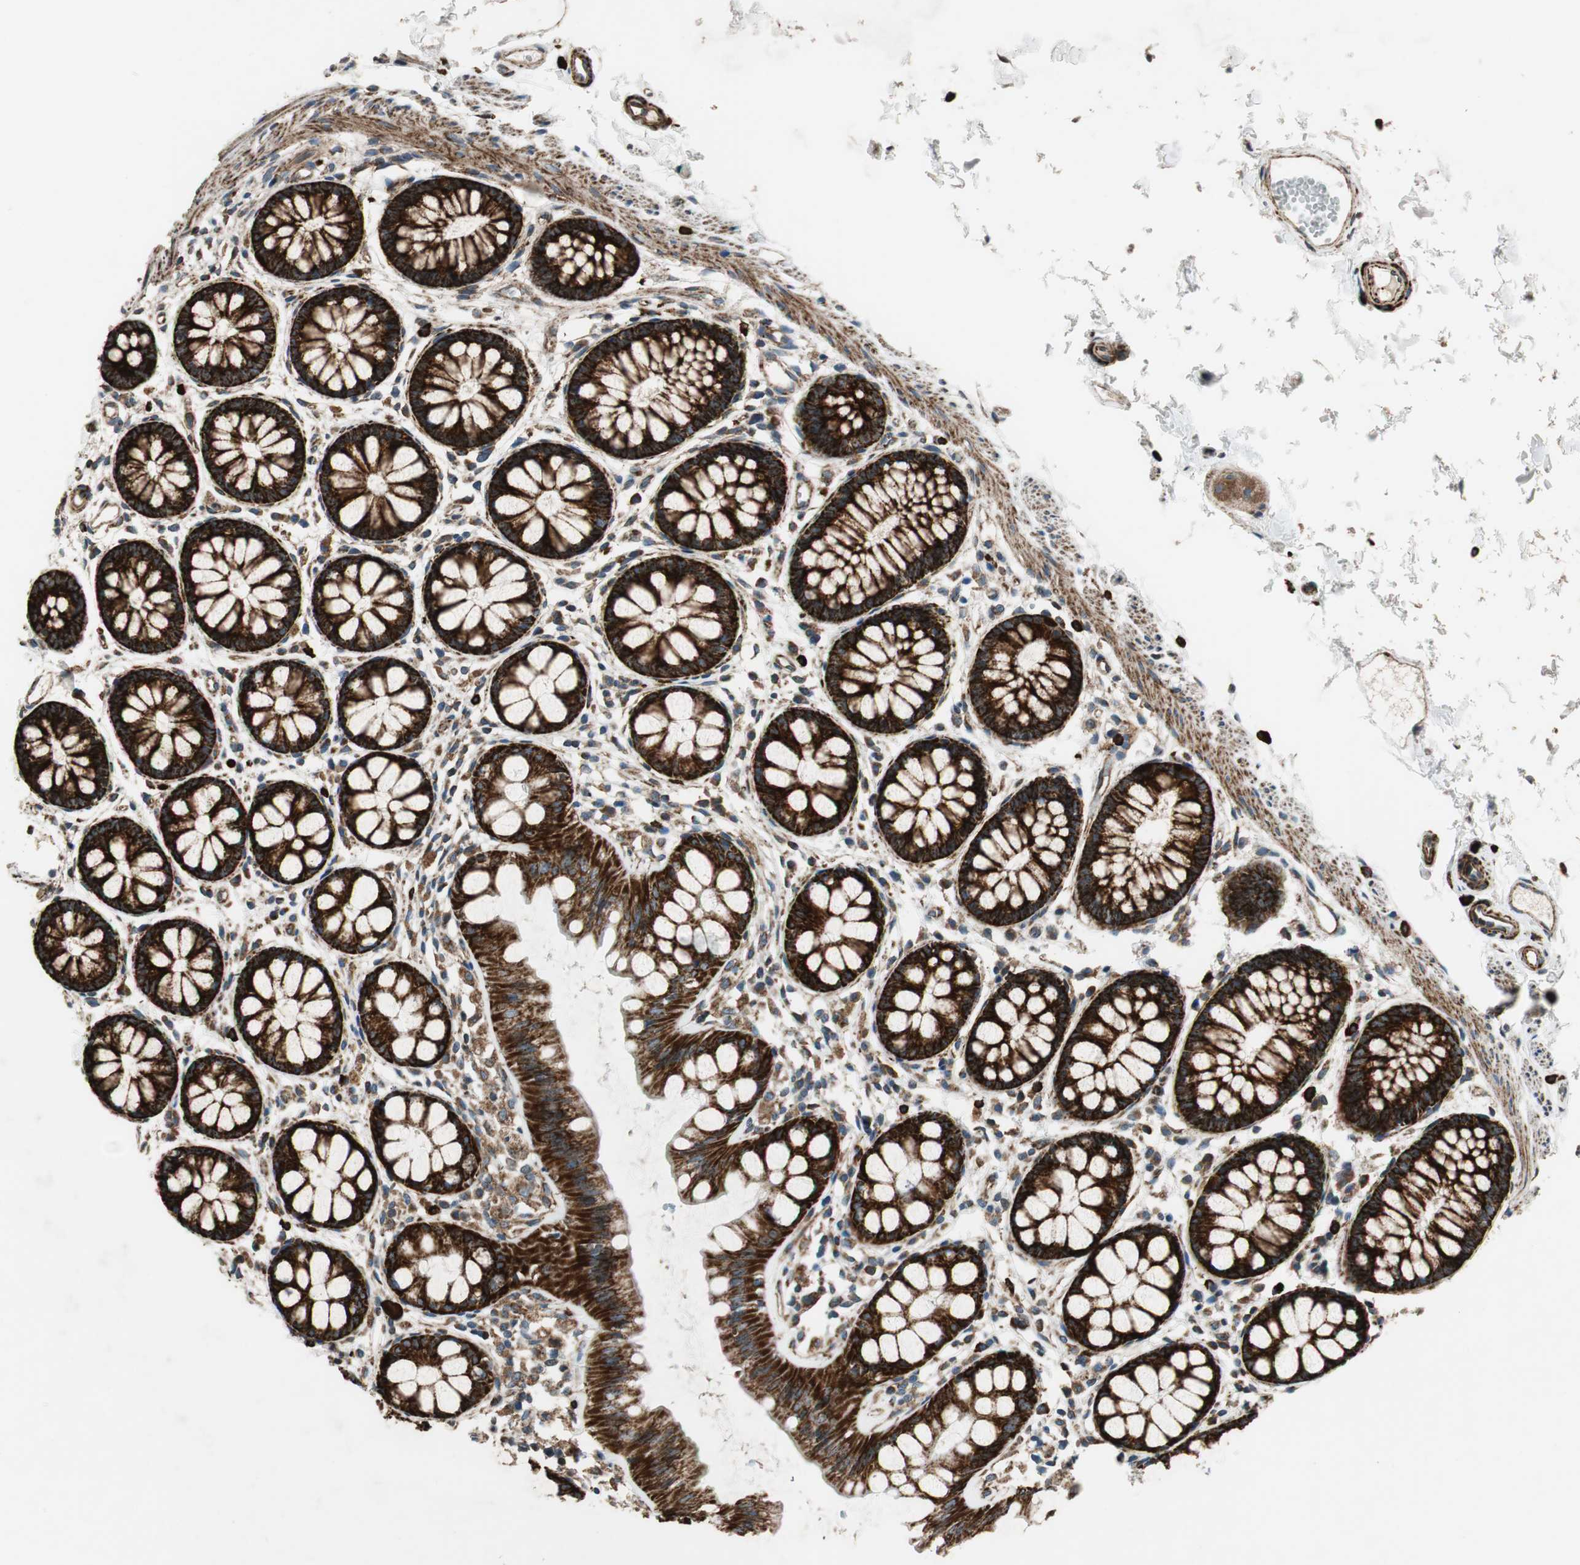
{"staining": {"intensity": "strong", "quantity": ">75%", "location": "cytoplasmic/membranous"}, "tissue": "rectum", "cell_type": "Glandular cells", "image_type": "normal", "snomed": [{"axis": "morphology", "description": "Normal tissue, NOS"}, {"axis": "topography", "description": "Rectum"}], "caption": "Strong cytoplasmic/membranous staining for a protein is identified in approximately >75% of glandular cells of normal rectum using IHC.", "gene": "AKAP1", "patient": {"sex": "female", "age": 66}}